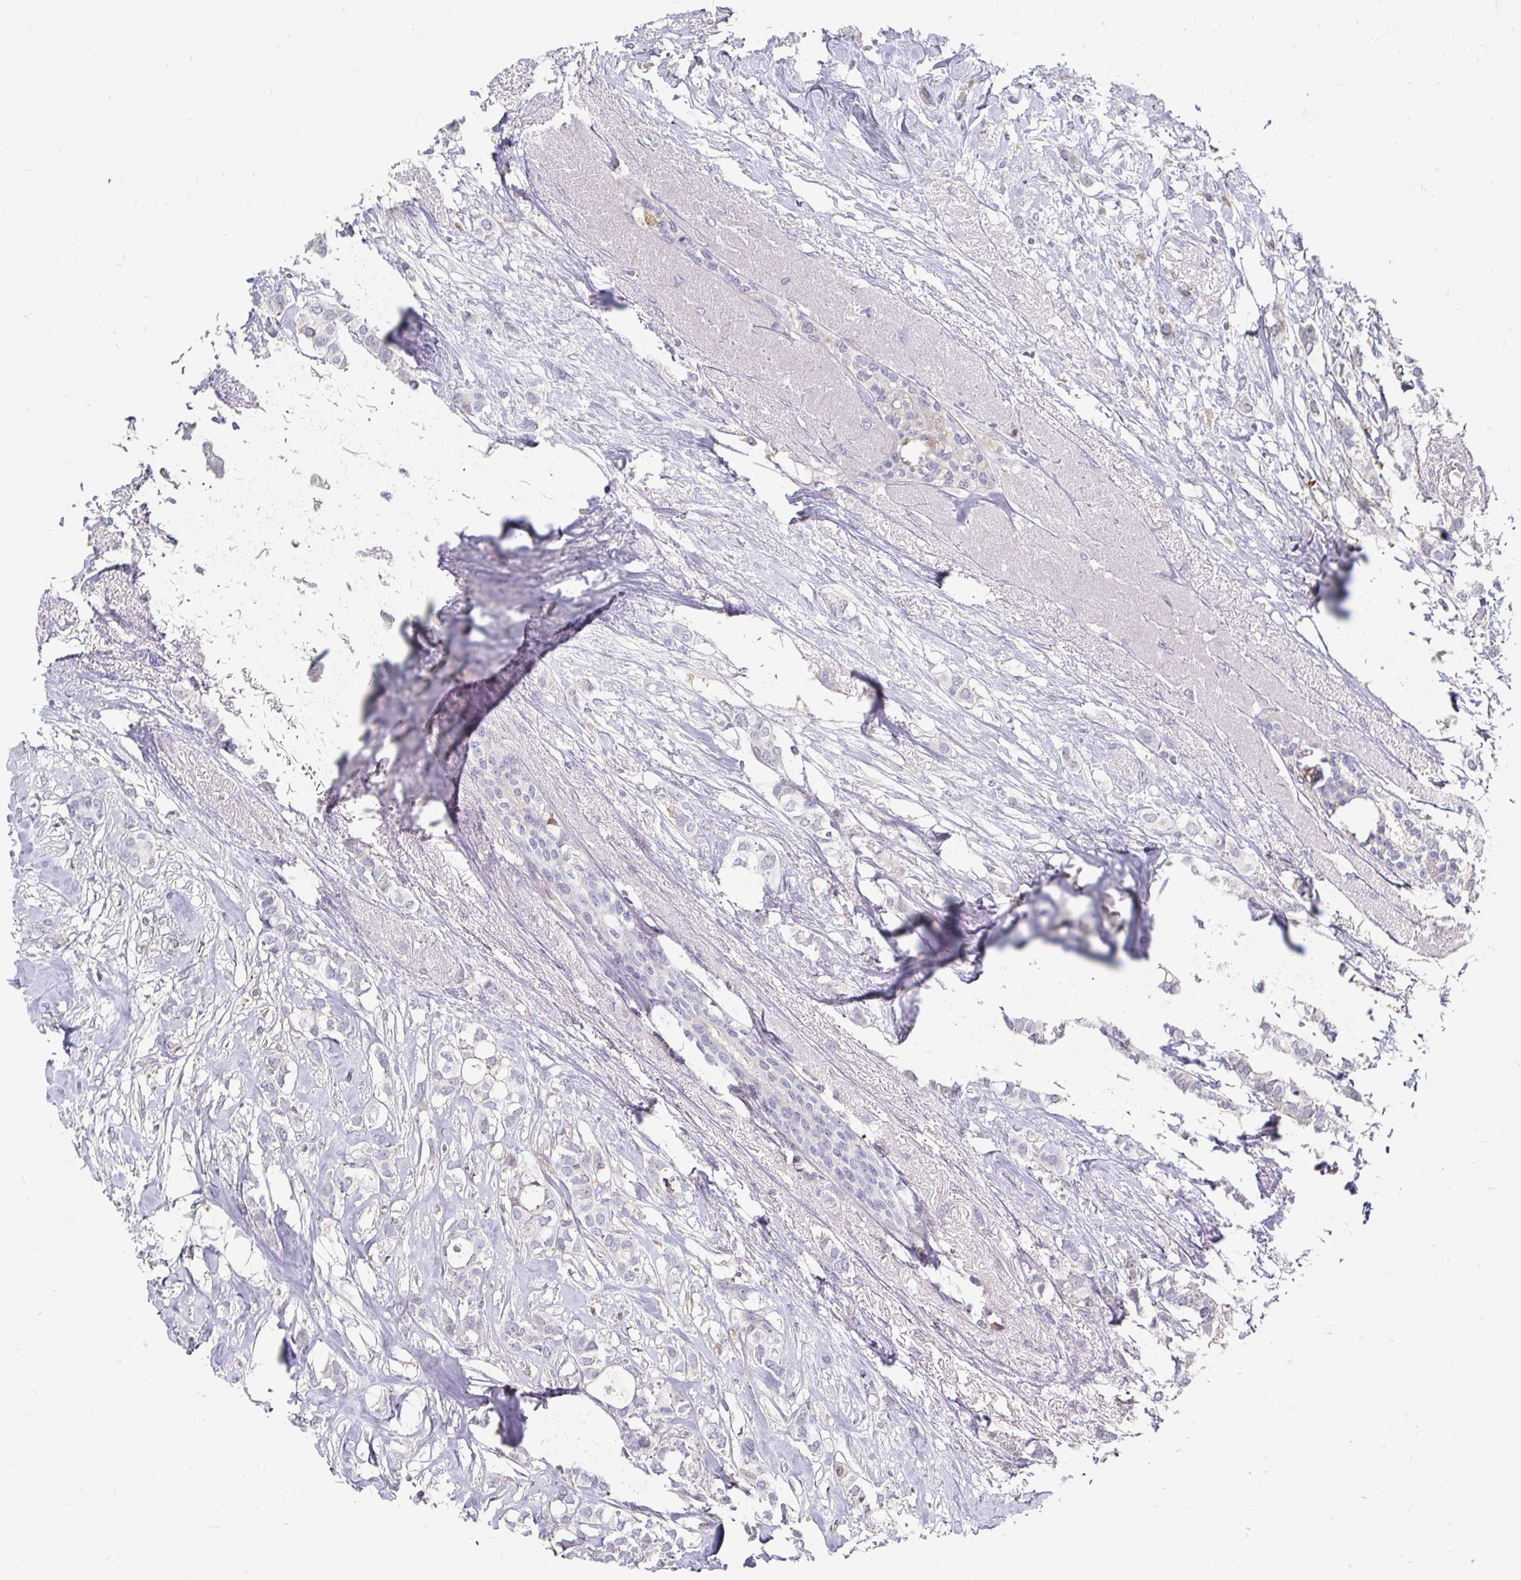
{"staining": {"intensity": "negative", "quantity": "none", "location": "none"}, "tissue": "breast cancer", "cell_type": "Tumor cells", "image_type": "cancer", "snomed": [{"axis": "morphology", "description": "Duct carcinoma"}, {"axis": "topography", "description": "Breast"}], "caption": "Breast invasive ductal carcinoma stained for a protein using immunohistochemistry (IHC) demonstrates no positivity tumor cells.", "gene": "CDKL1", "patient": {"sex": "female", "age": 62}}